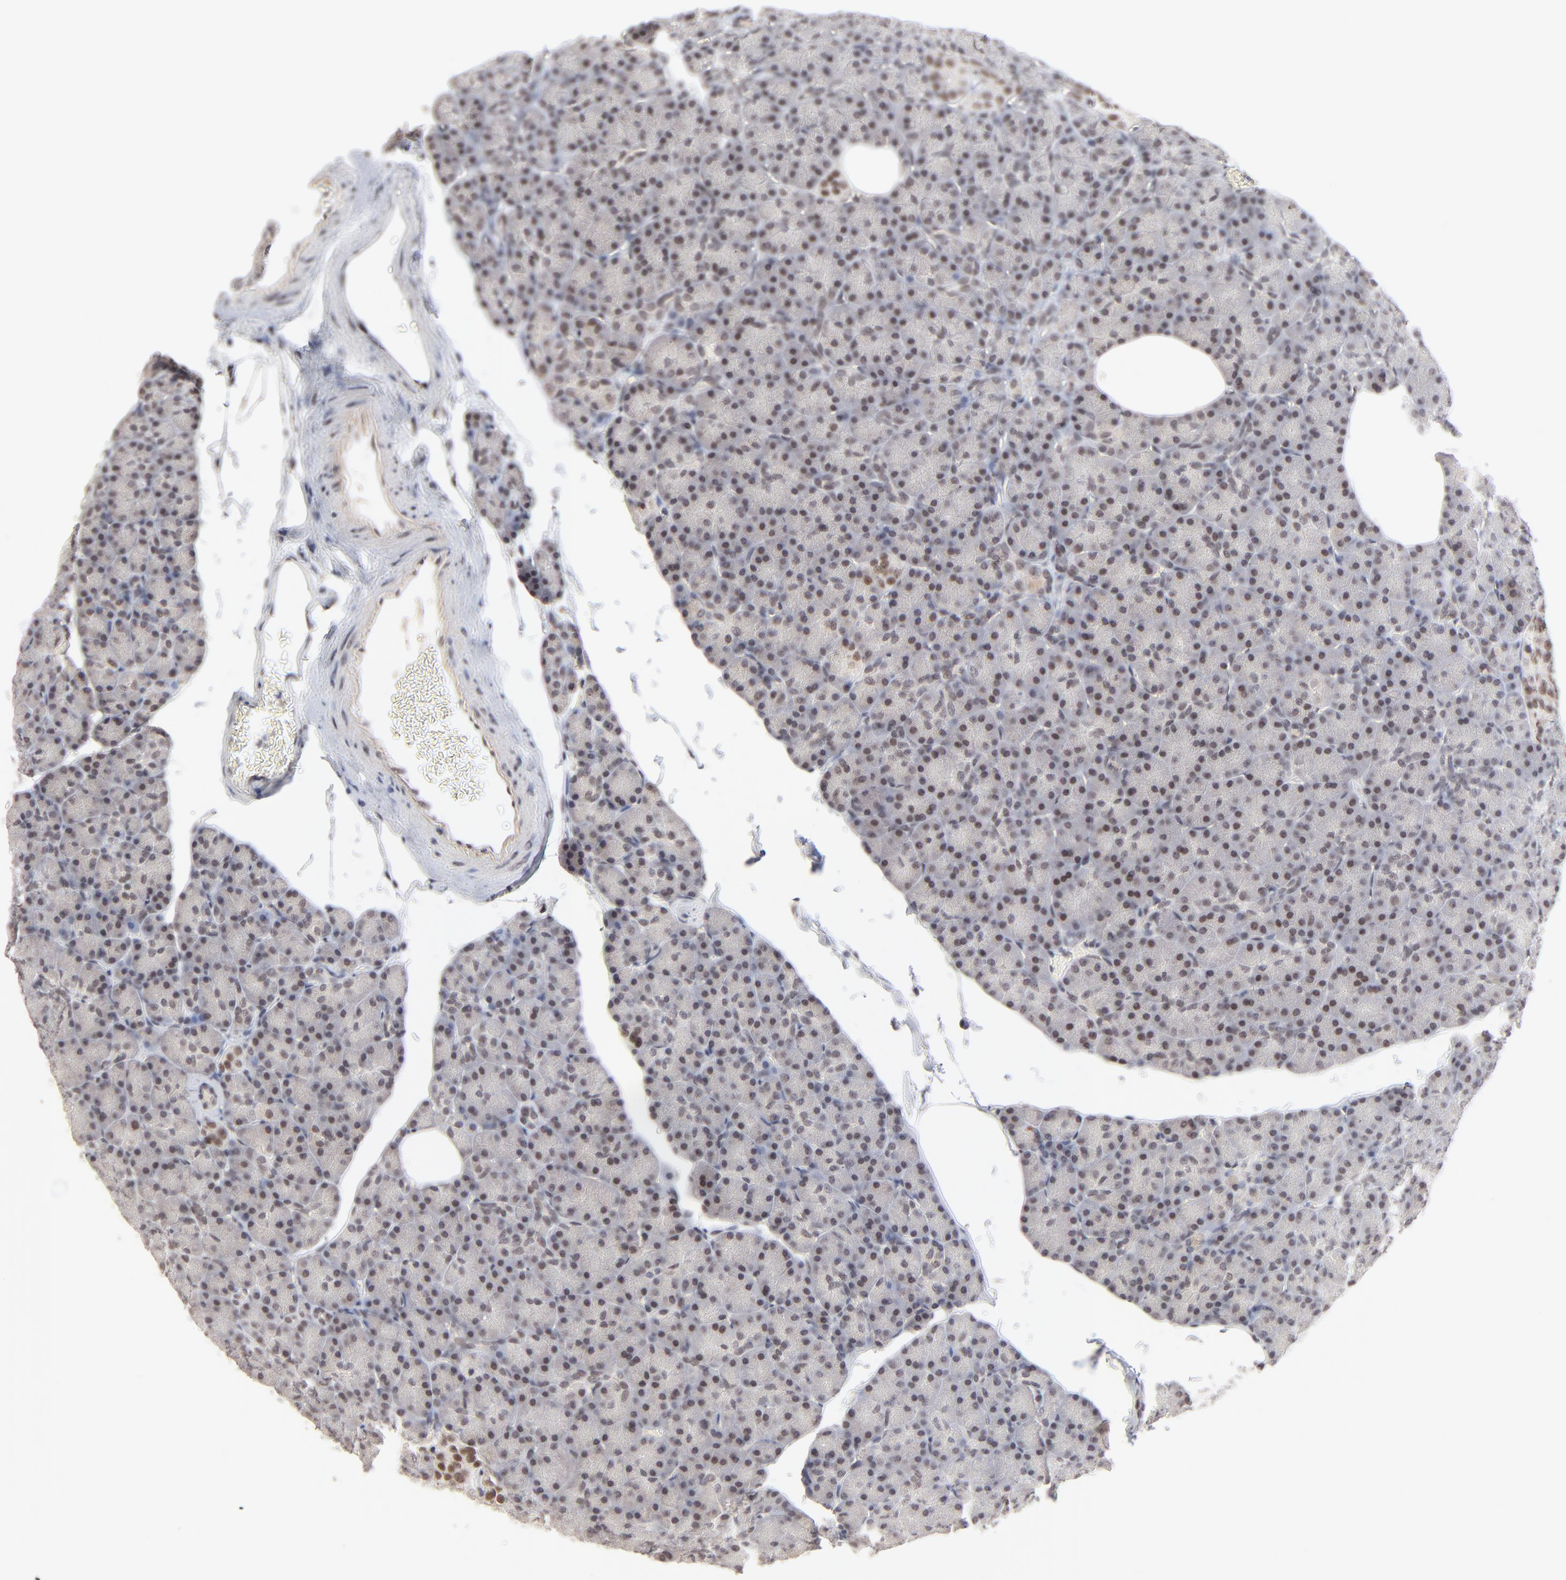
{"staining": {"intensity": "weak", "quantity": "<25%", "location": "nuclear"}, "tissue": "pancreas", "cell_type": "Exocrine glandular cells", "image_type": "normal", "snomed": [{"axis": "morphology", "description": "Normal tissue, NOS"}, {"axis": "topography", "description": "Pancreas"}], "caption": "The immunohistochemistry (IHC) image has no significant expression in exocrine glandular cells of pancreas.", "gene": "MBIP", "patient": {"sex": "female", "age": 43}}